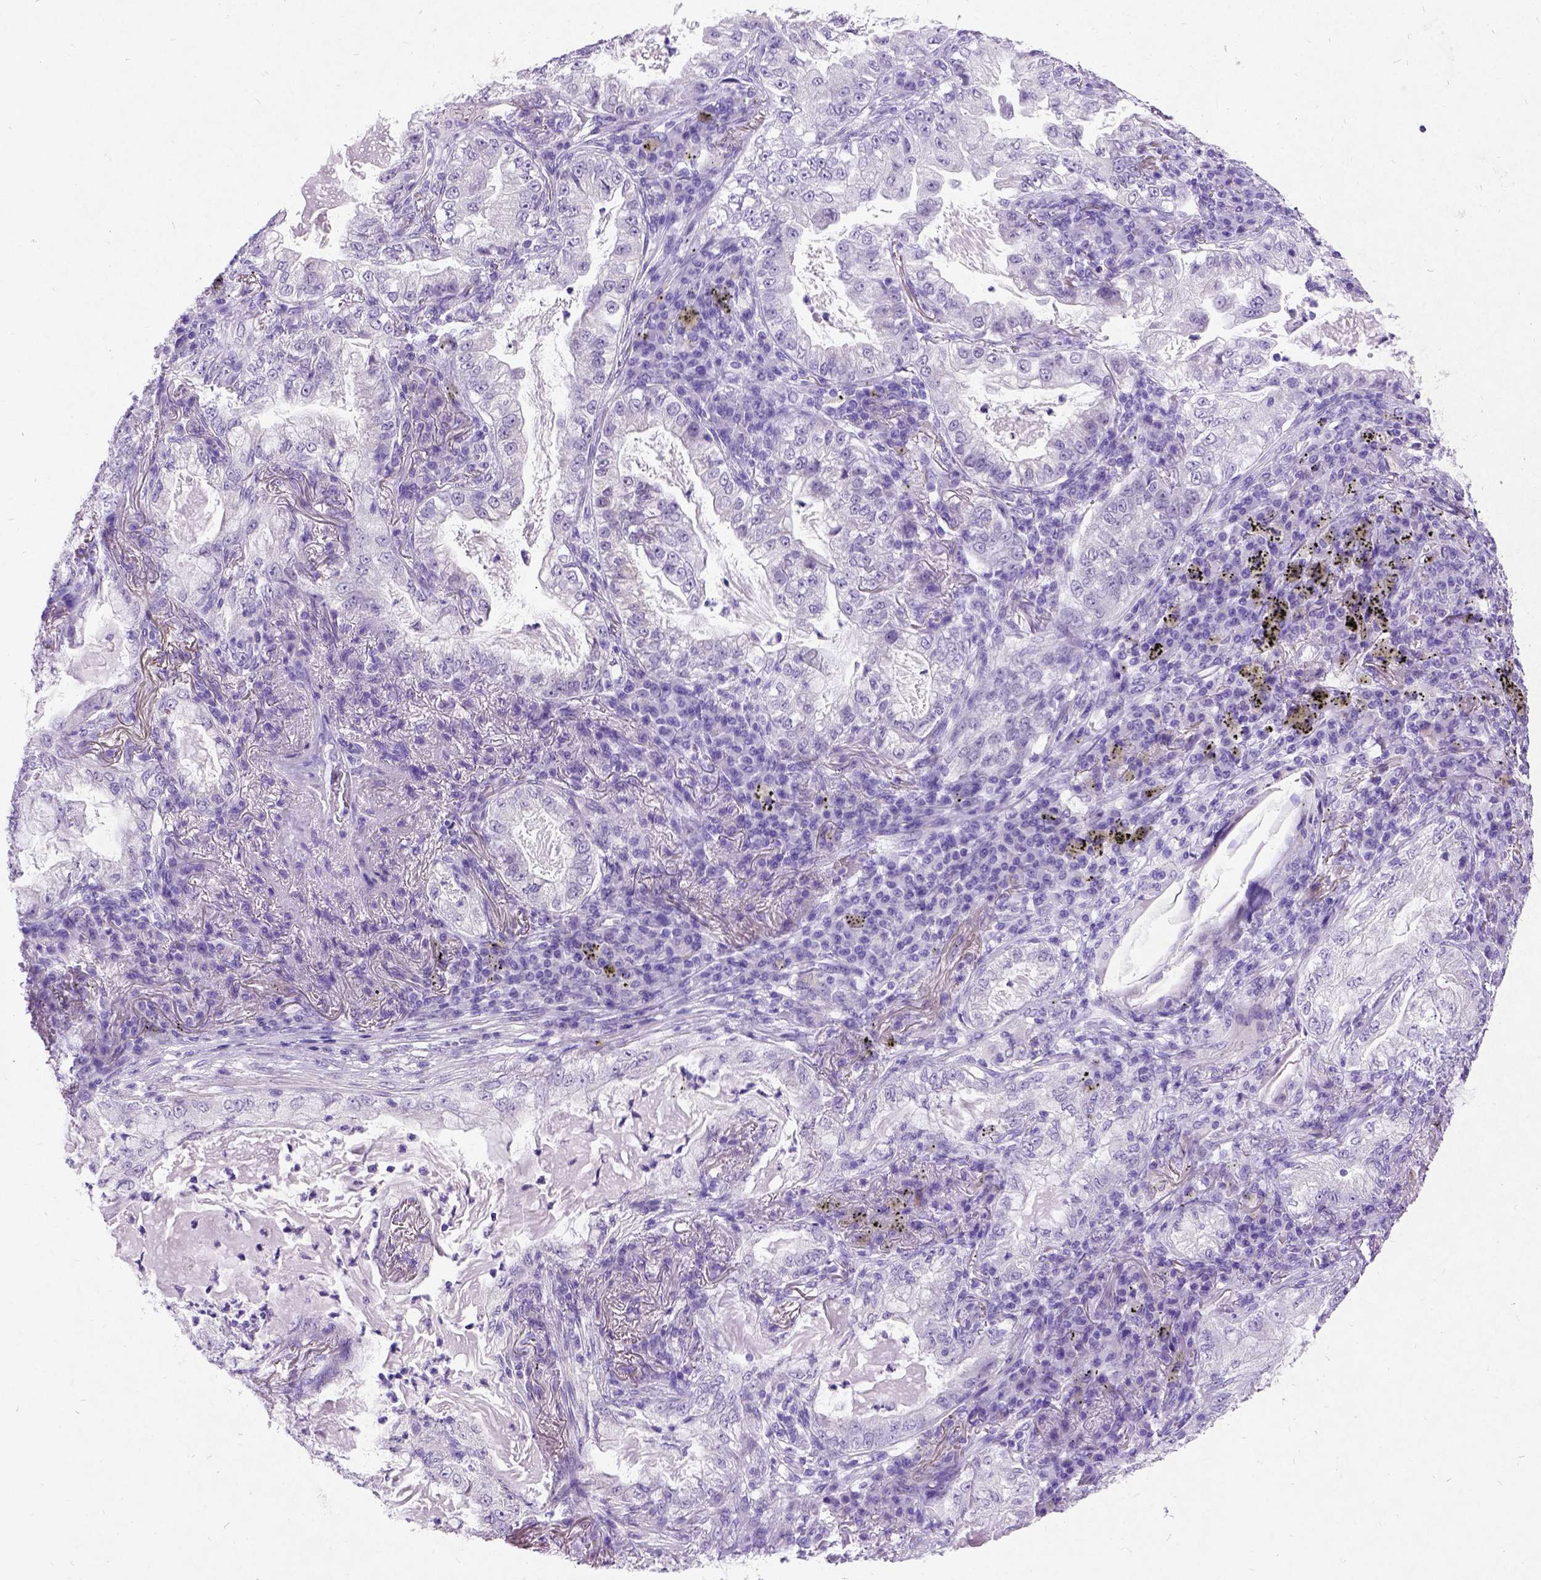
{"staining": {"intensity": "negative", "quantity": "none", "location": "none"}, "tissue": "lung cancer", "cell_type": "Tumor cells", "image_type": "cancer", "snomed": [{"axis": "morphology", "description": "Adenocarcinoma, NOS"}, {"axis": "topography", "description": "Lung"}], "caption": "Tumor cells show no significant positivity in adenocarcinoma (lung). (DAB immunohistochemistry, high magnification).", "gene": "NEUROD4", "patient": {"sex": "female", "age": 73}}